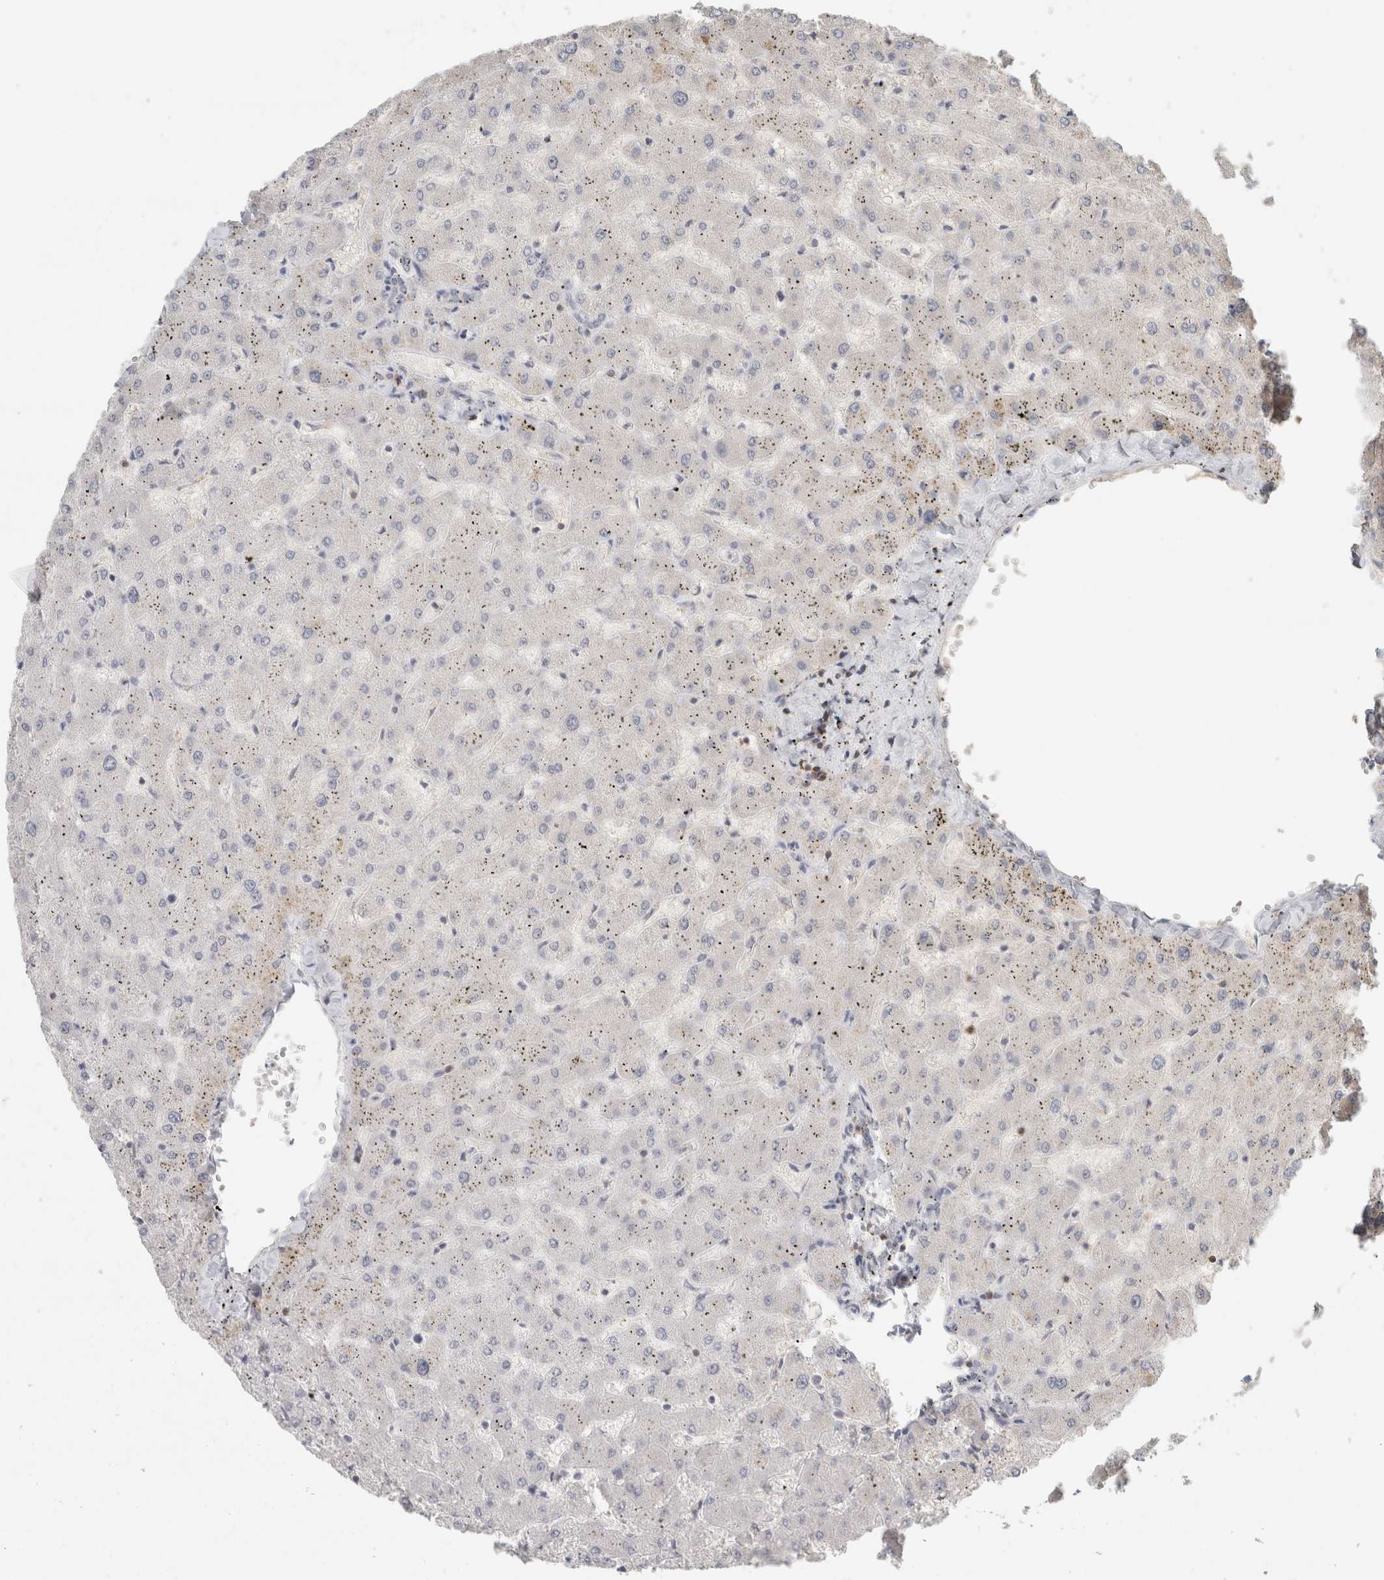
{"staining": {"intensity": "negative", "quantity": "none", "location": "none"}, "tissue": "liver", "cell_type": "Cholangiocytes", "image_type": "normal", "snomed": [{"axis": "morphology", "description": "Normal tissue, NOS"}, {"axis": "topography", "description": "Liver"}], "caption": "IHC image of unremarkable liver: liver stained with DAB (3,3'-diaminobenzidine) displays no significant protein positivity in cholangiocytes.", "gene": "TRAT1", "patient": {"sex": "female", "age": 63}}